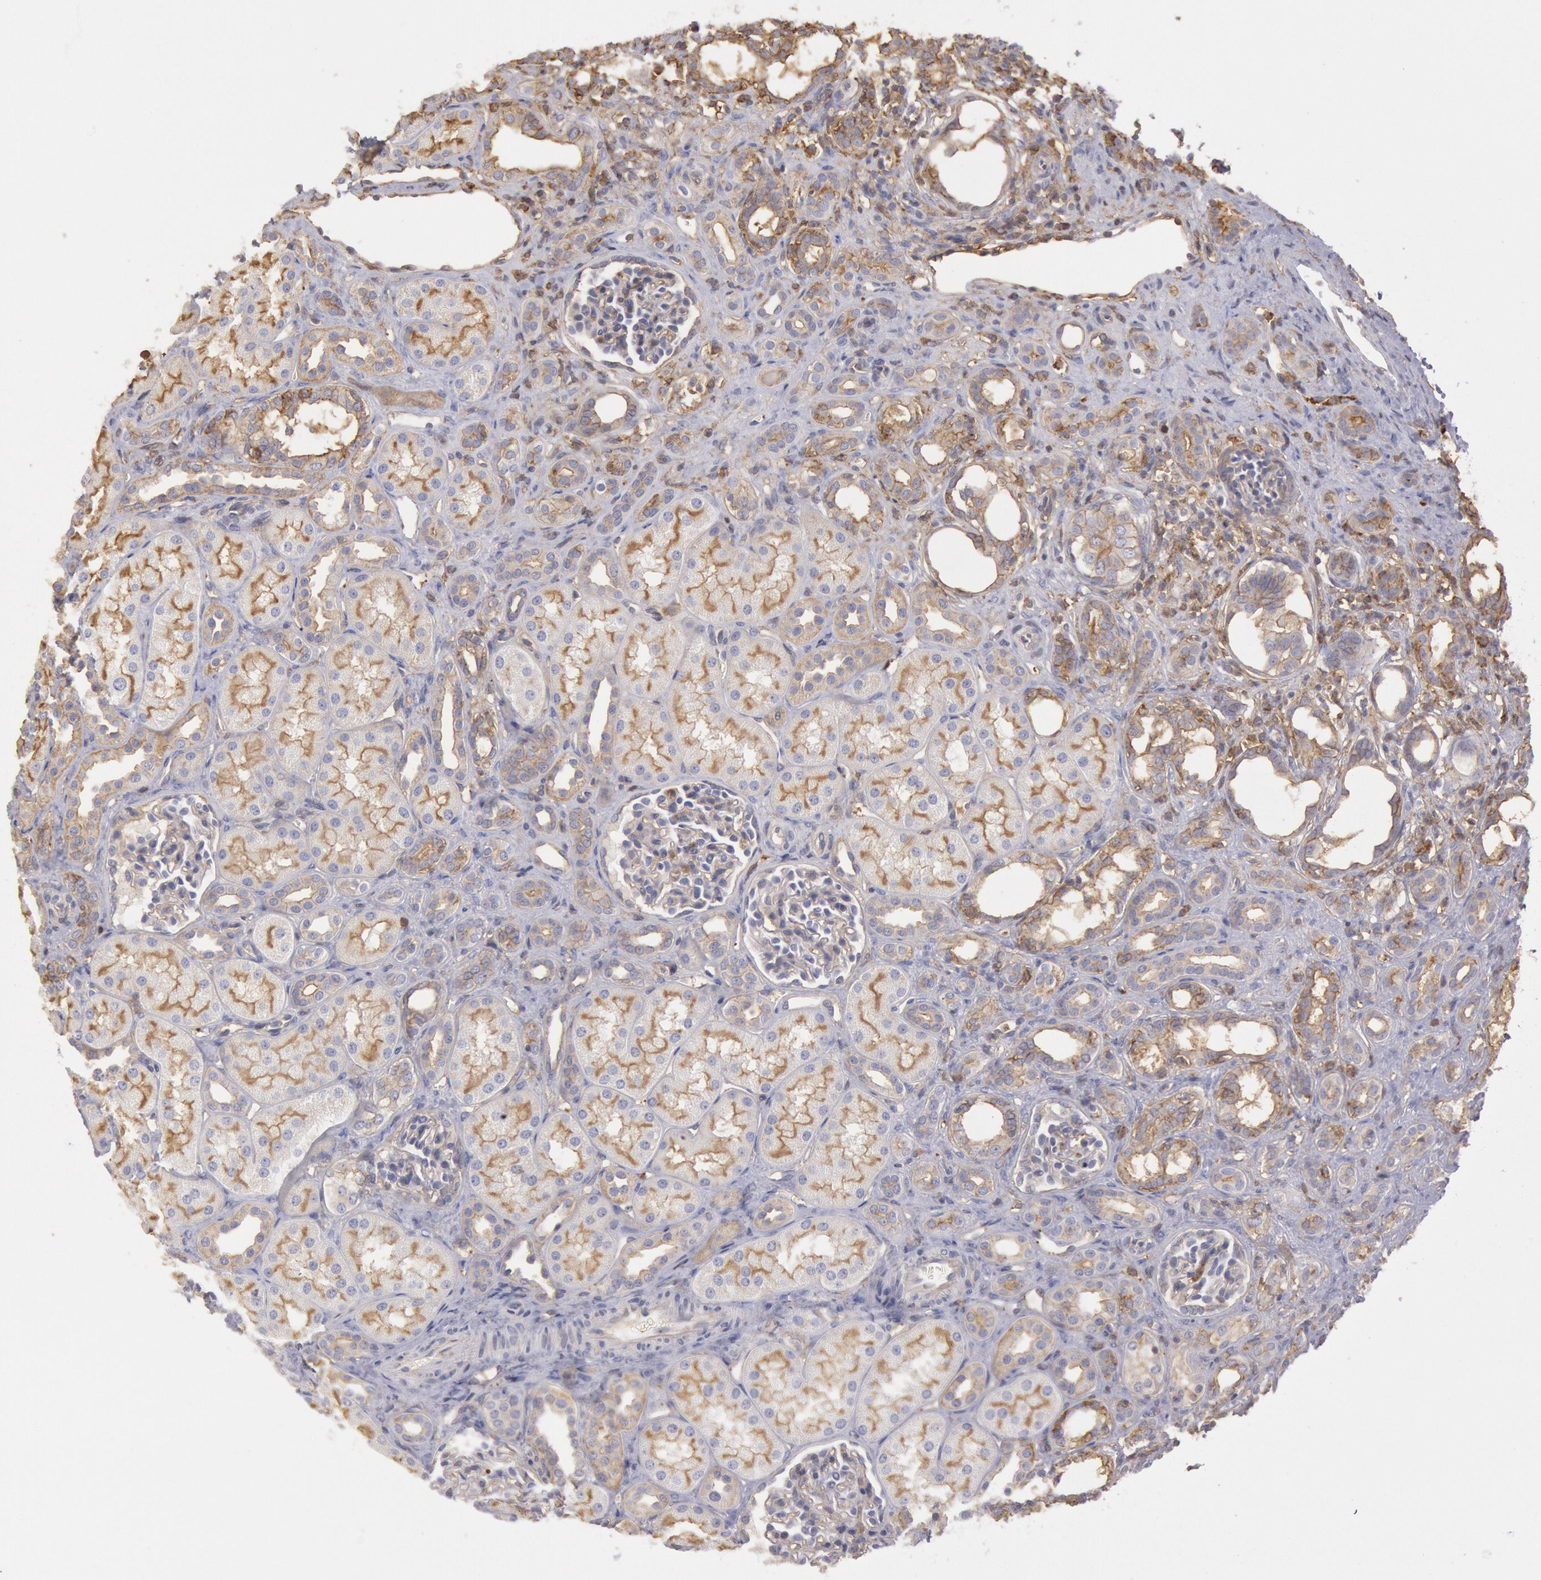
{"staining": {"intensity": "negative", "quantity": "none", "location": "none"}, "tissue": "kidney", "cell_type": "Cells in glomeruli", "image_type": "normal", "snomed": [{"axis": "morphology", "description": "Normal tissue, NOS"}, {"axis": "topography", "description": "Kidney"}], "caption": "Immunohistochemistry (IHC) of benign kidney displays no staining in cells in glomeruli.", "gene": "SNAP23", "patient": {"sex": "male", "age": 7}}